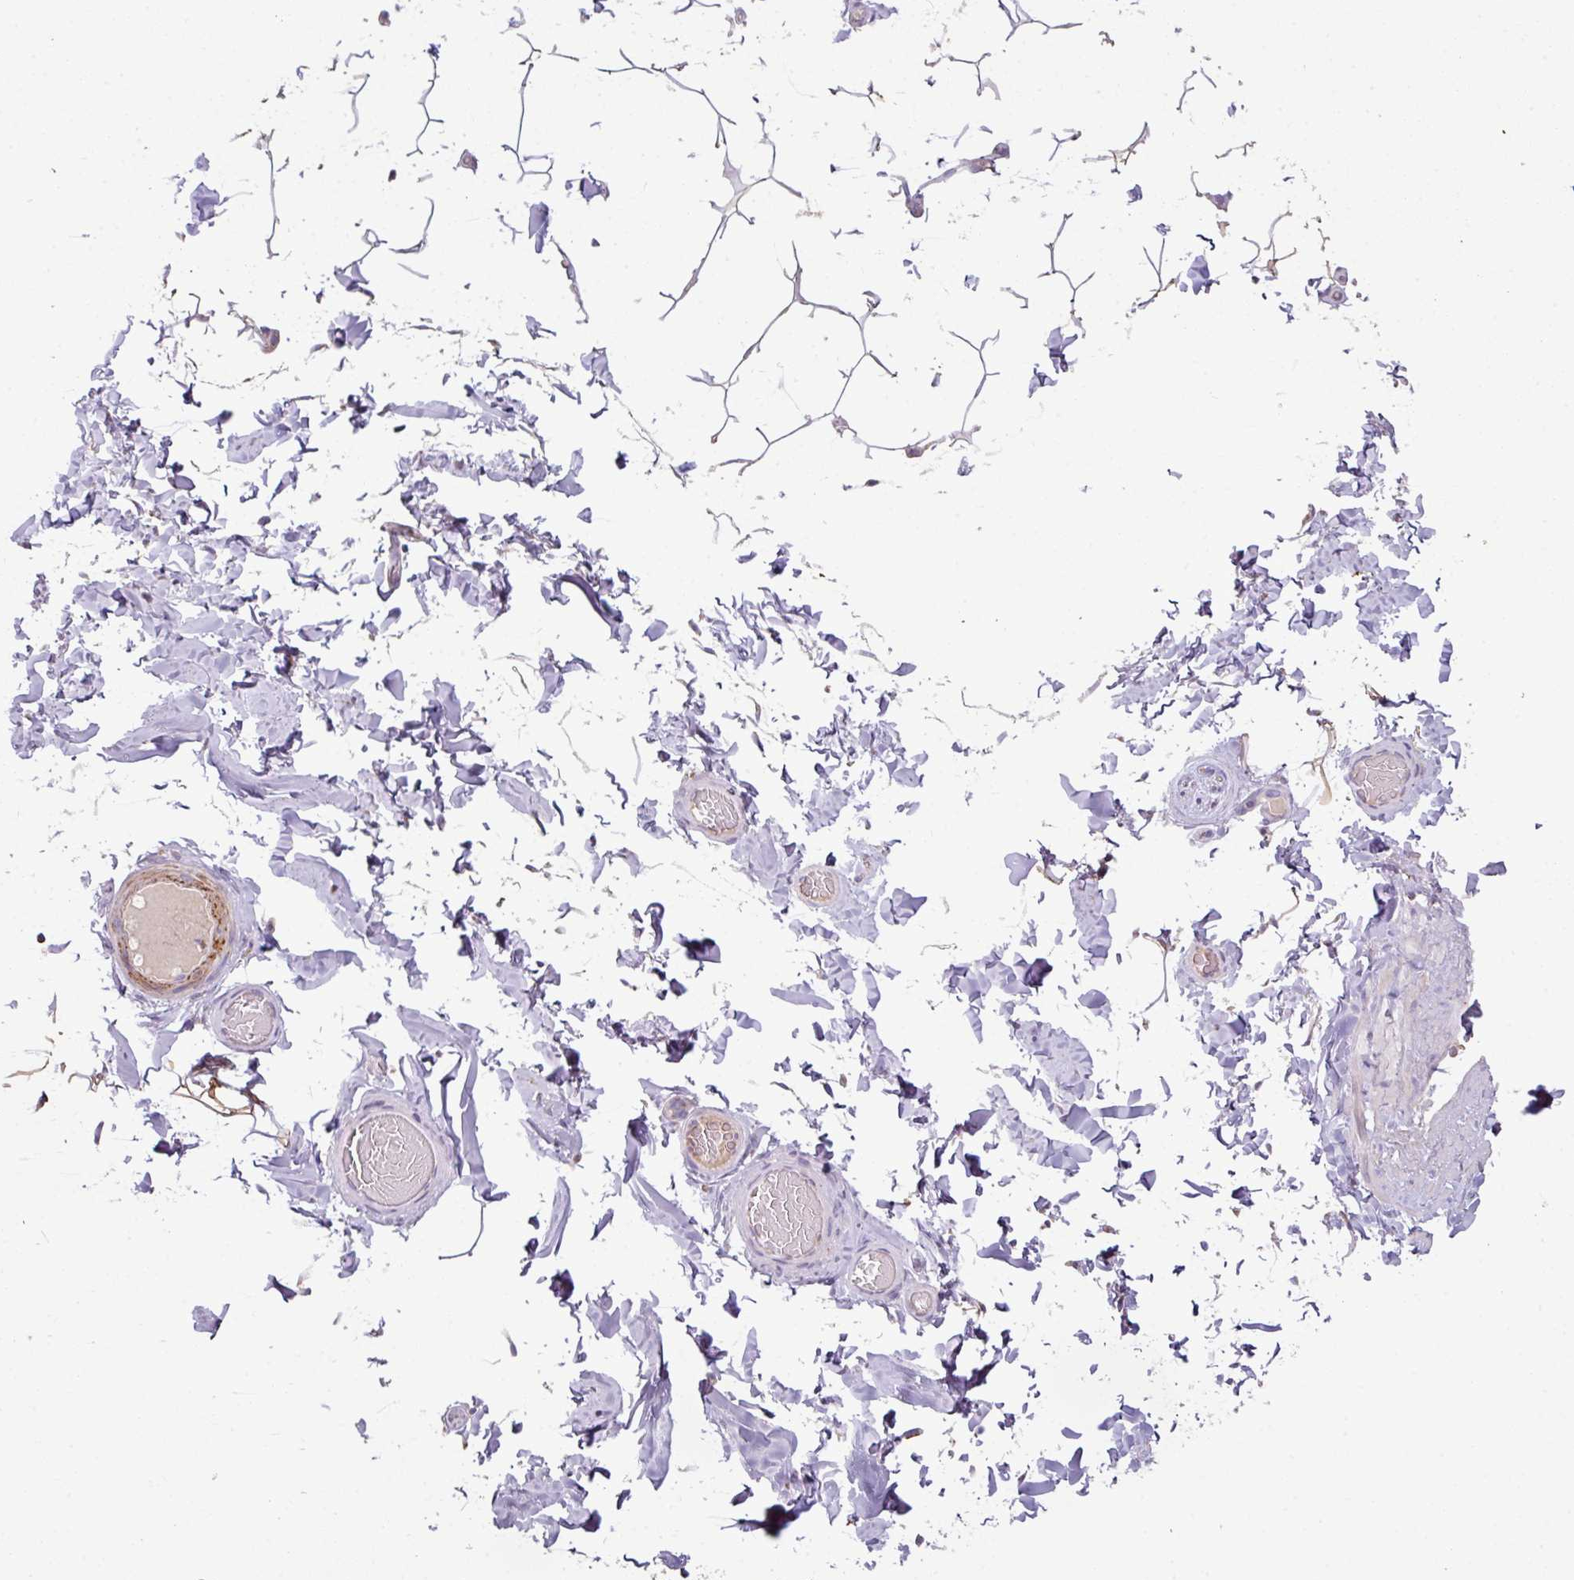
{"staining": {"intensity": "moderate", "quantity": ">75%", "location": "cytoplasmic/membranous"}, "tissue": "adipose tissue", "cell_type": "Adipocytes", "image_type": "normal", "snomed": [{"axis": "morphology", "description": "Normal tissue, NOS"}, {"axis": "topography", "description": "Soft tissue"}, {"axis": "topography", "description": "Adipose tissue"}, {"axis": "topography", "description": "Vascular tissue"}, {"axis": "topography", "description": "Peripheral nerve tissue"}], "caption": "Moderate cytoplasmic/membranous expression is present in approximately >75% of adipocytes in unremarkable adipose tissue. Nuclei are stained in blue.", "gene": "ENSG00000260170", "patient": {"sex": "male", "age": 46}}